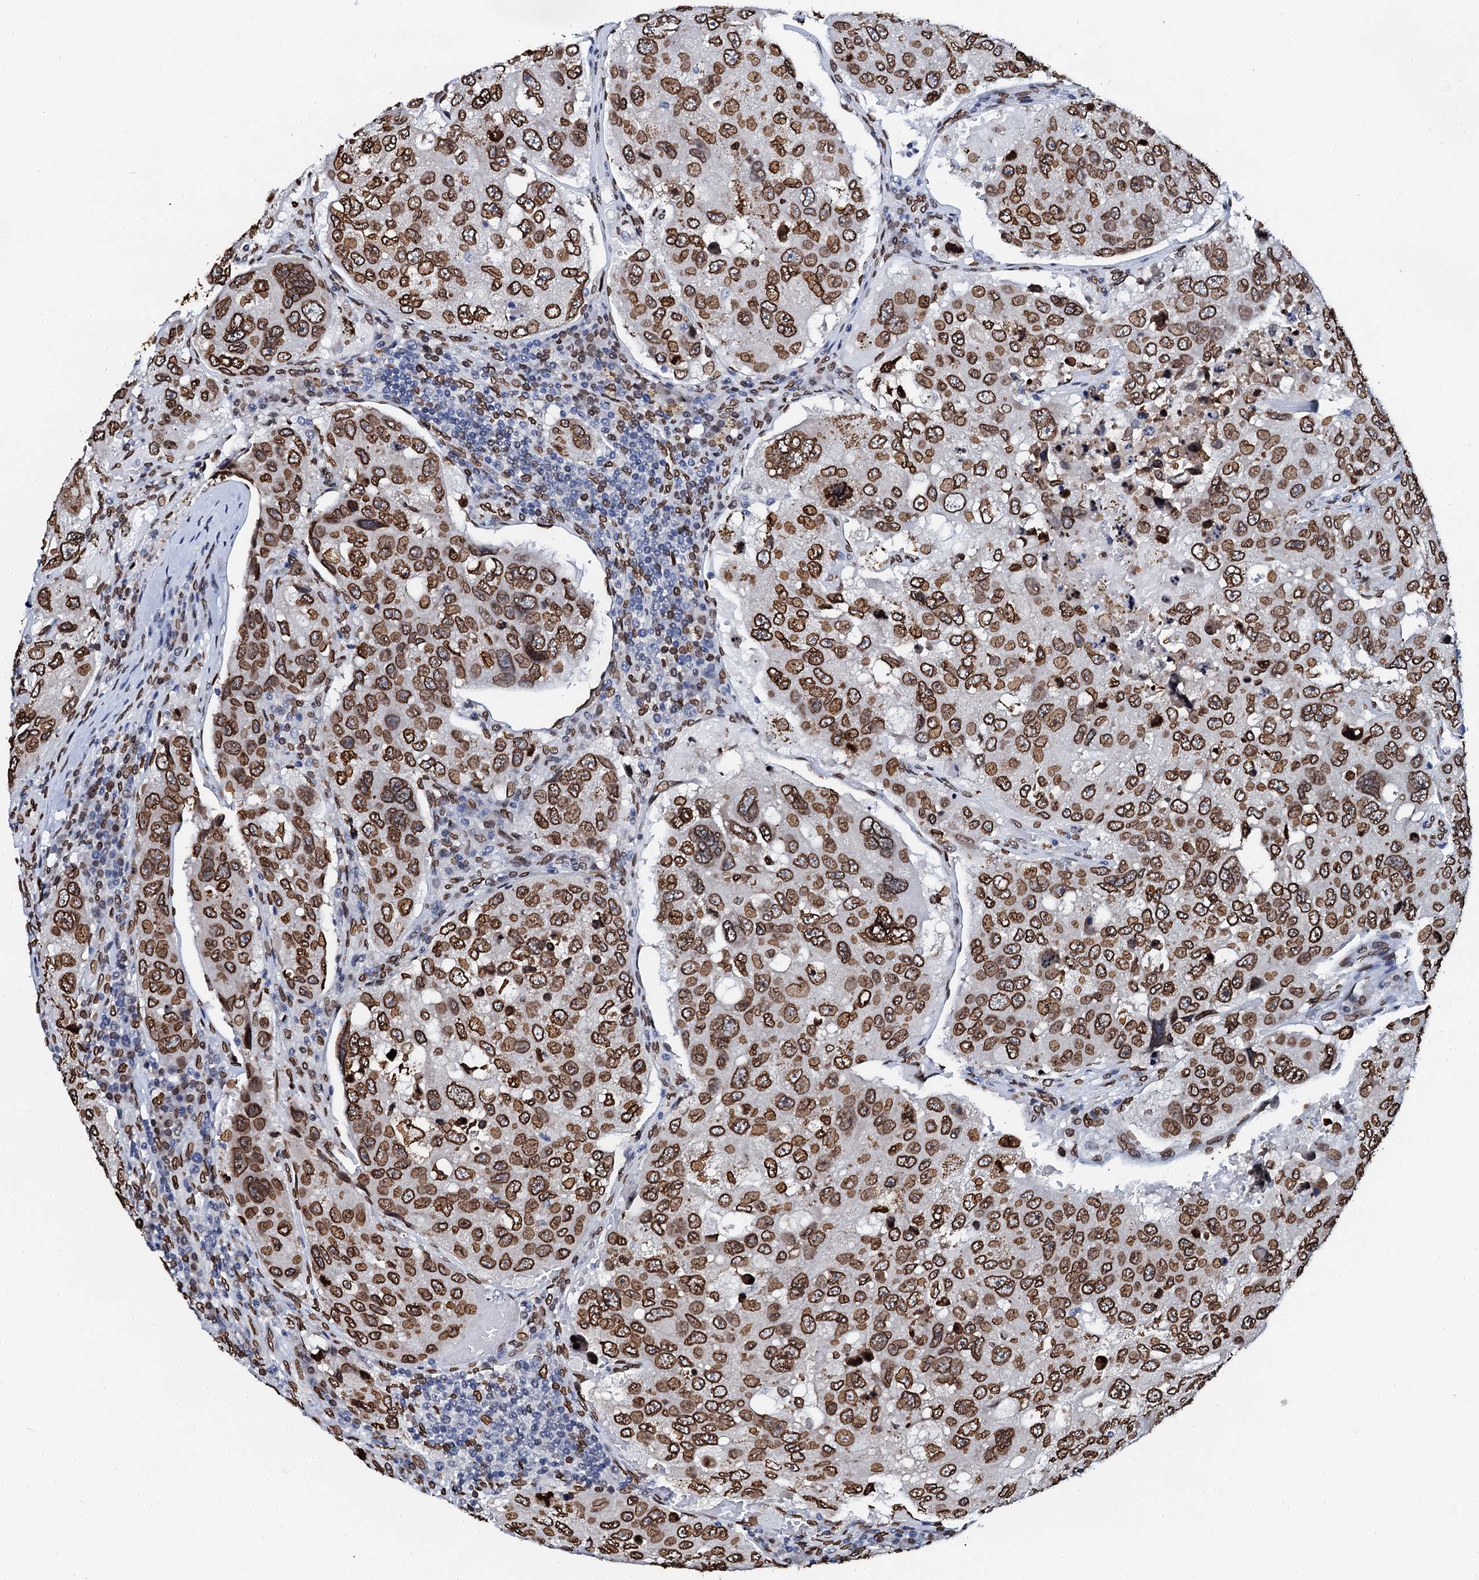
{"staining": {"intensity": "strong", "quantity": ">75%", "location": "cytoplasmic/membranous,nuclear"}, "tissue": "urothelial cancer", "cell_type": "Tumor cells", "image_type": "cancer", "snomed": [{"axis": "morphology", "description": "Urothelial carcinoma, High grade"}, {"axis": "topography", "description": "Lymph node"}, {"axis": "topography", "description": "Urinary bladder"}], "caption": "Immunohistochemistry image of neoplastic tissue: urothelial cancer stained using IHC reveals high levels of strong protein expression localized specifically in the cytoplasmic/membranous and nuclear of tumor cells, appearing as a cytoplasmic/membranous and nuclear brown color.", "gene": "KATNAL2", "patient": {"sex": "male", "age": 51}}